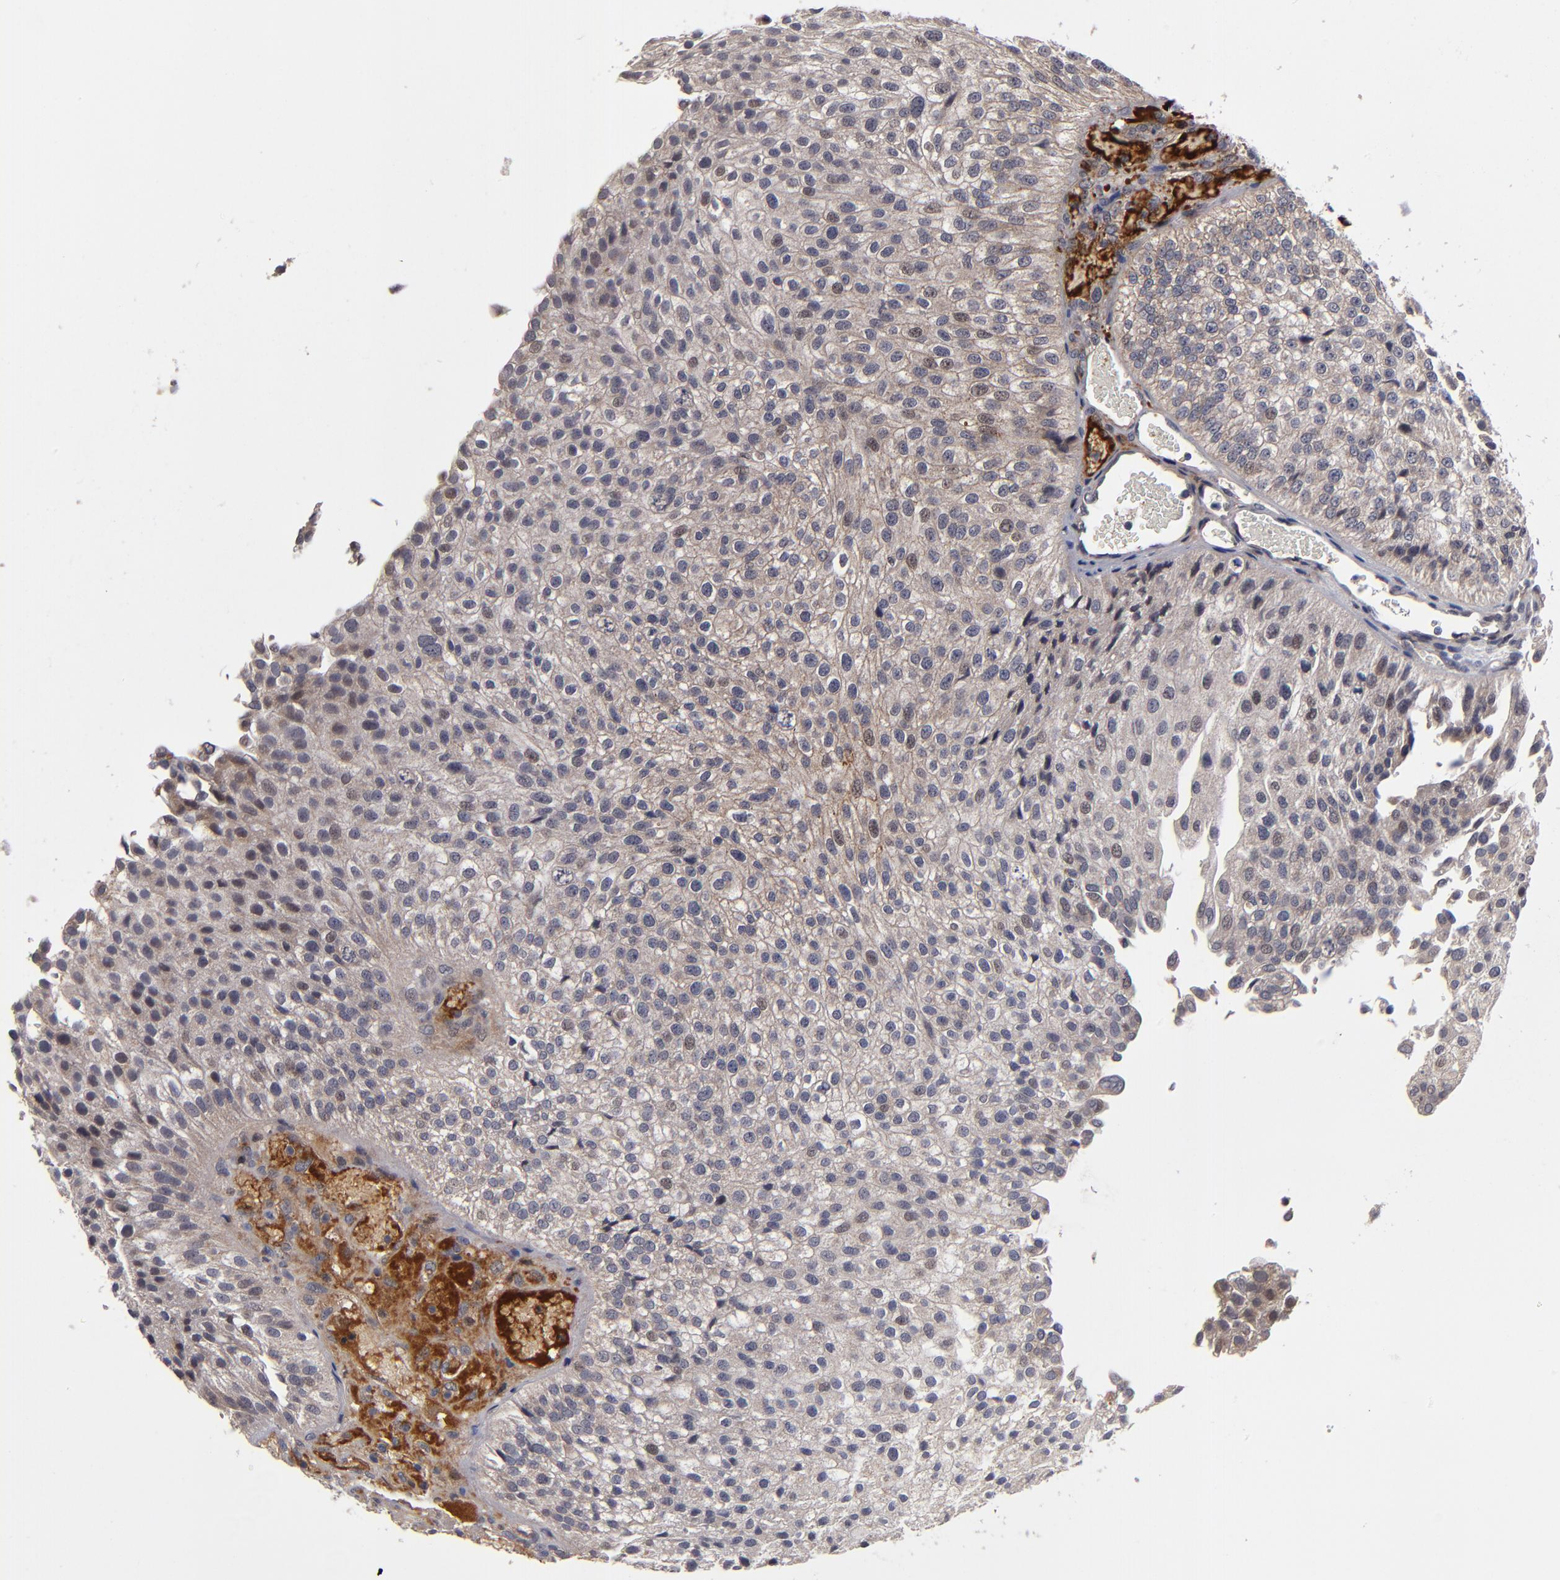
{"staining": {"intensity": "weak", "quantity": "<25%", "location": "cytoplasmic/membranous"}, "tissue": "urothelial cancer", "cell_type": "Tumor cells", "image_type": "cancer", "snomed": [{"axis": "morphology", "description": "Urothelial carcinoma, High grade"}, {"axis": "topography", "description": "Urinary bladder"}], "caption": "Tumor cells are negative for protein expression in human urothelial carcinoma (high-grade).", "gene": "EXD2", "patient": {"sex": "male", "age": 66}}